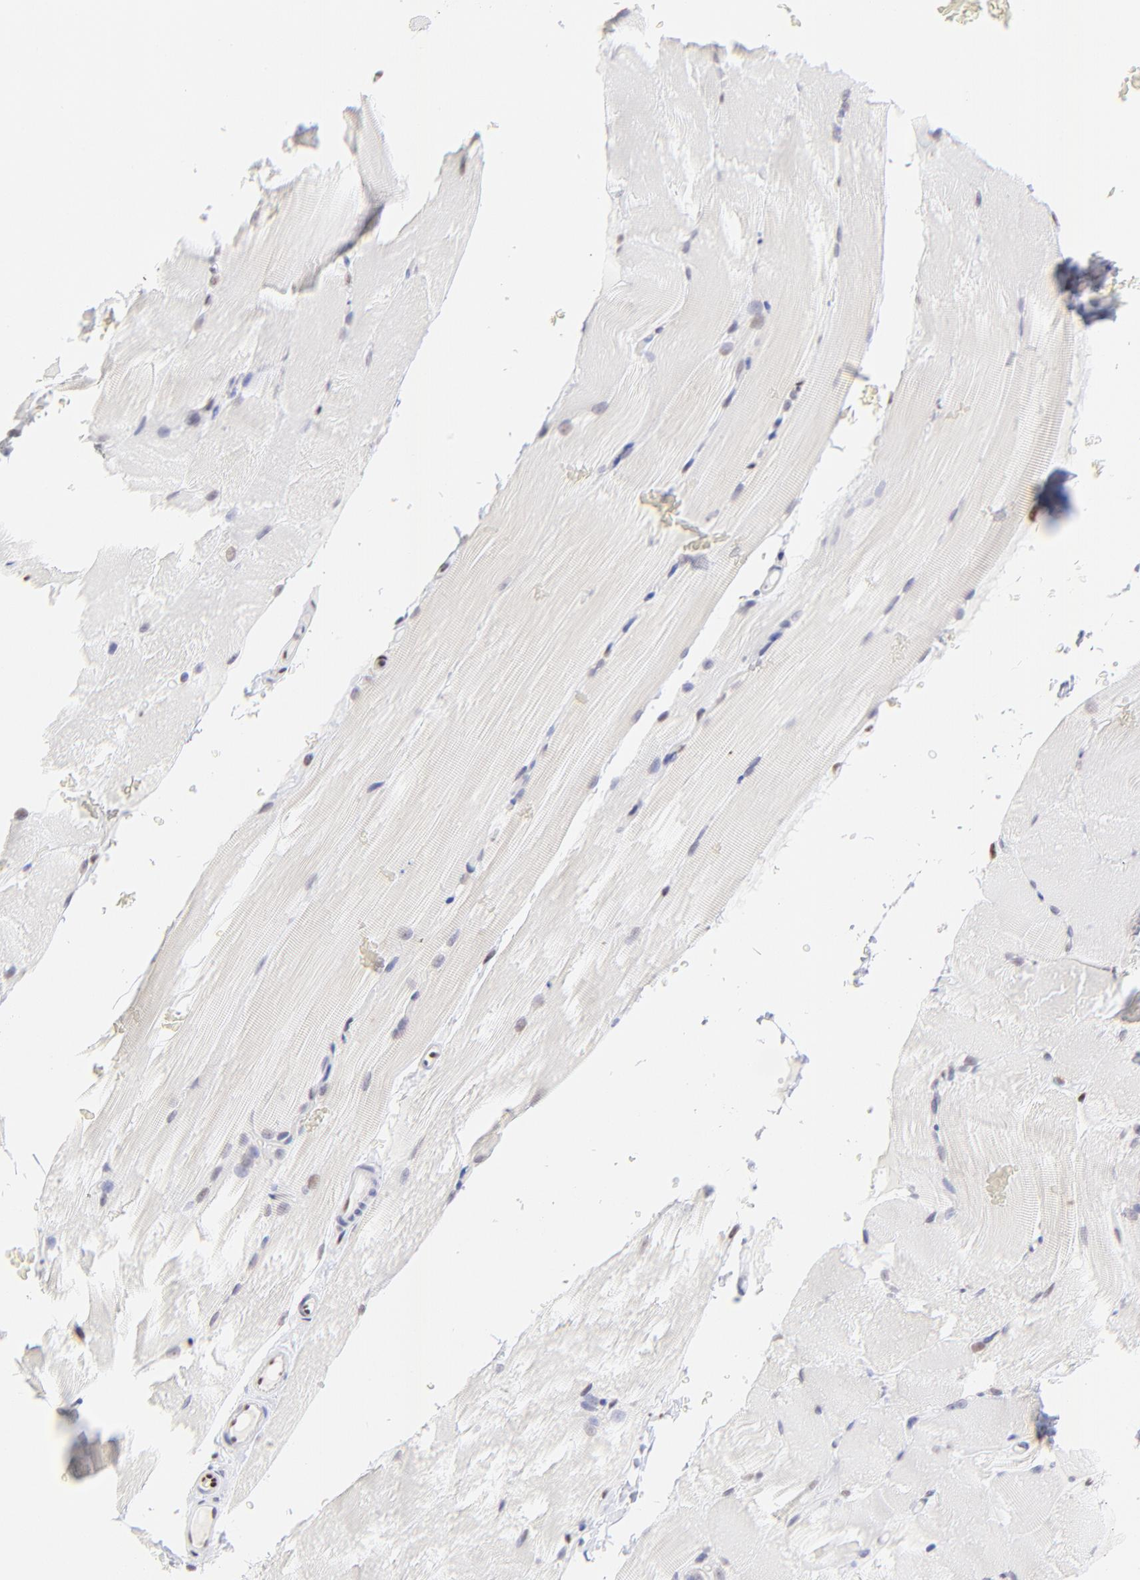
{"staining": {"intensity": "negative", "quantity": "none", "location": "none"}, "tissue": "skeletal muscle", "cell_type": "Myocytes", "image_type": "normal", "snomed": [{"axis": "morphology", "description": "Normal tissue, NOS"}, {"axis": "topography", "description": "Skeletal muscle"}], "caption": "High magnification brightfield microscopy of benign skeletal muscle stained with DAB (3,3'-diaminobenzidine) (brown) and counterstained with hematoxylin (blue): myocytes show no significant staining.", "gene": "KLF4", "patient": {"sex": "female", "age": 37}}